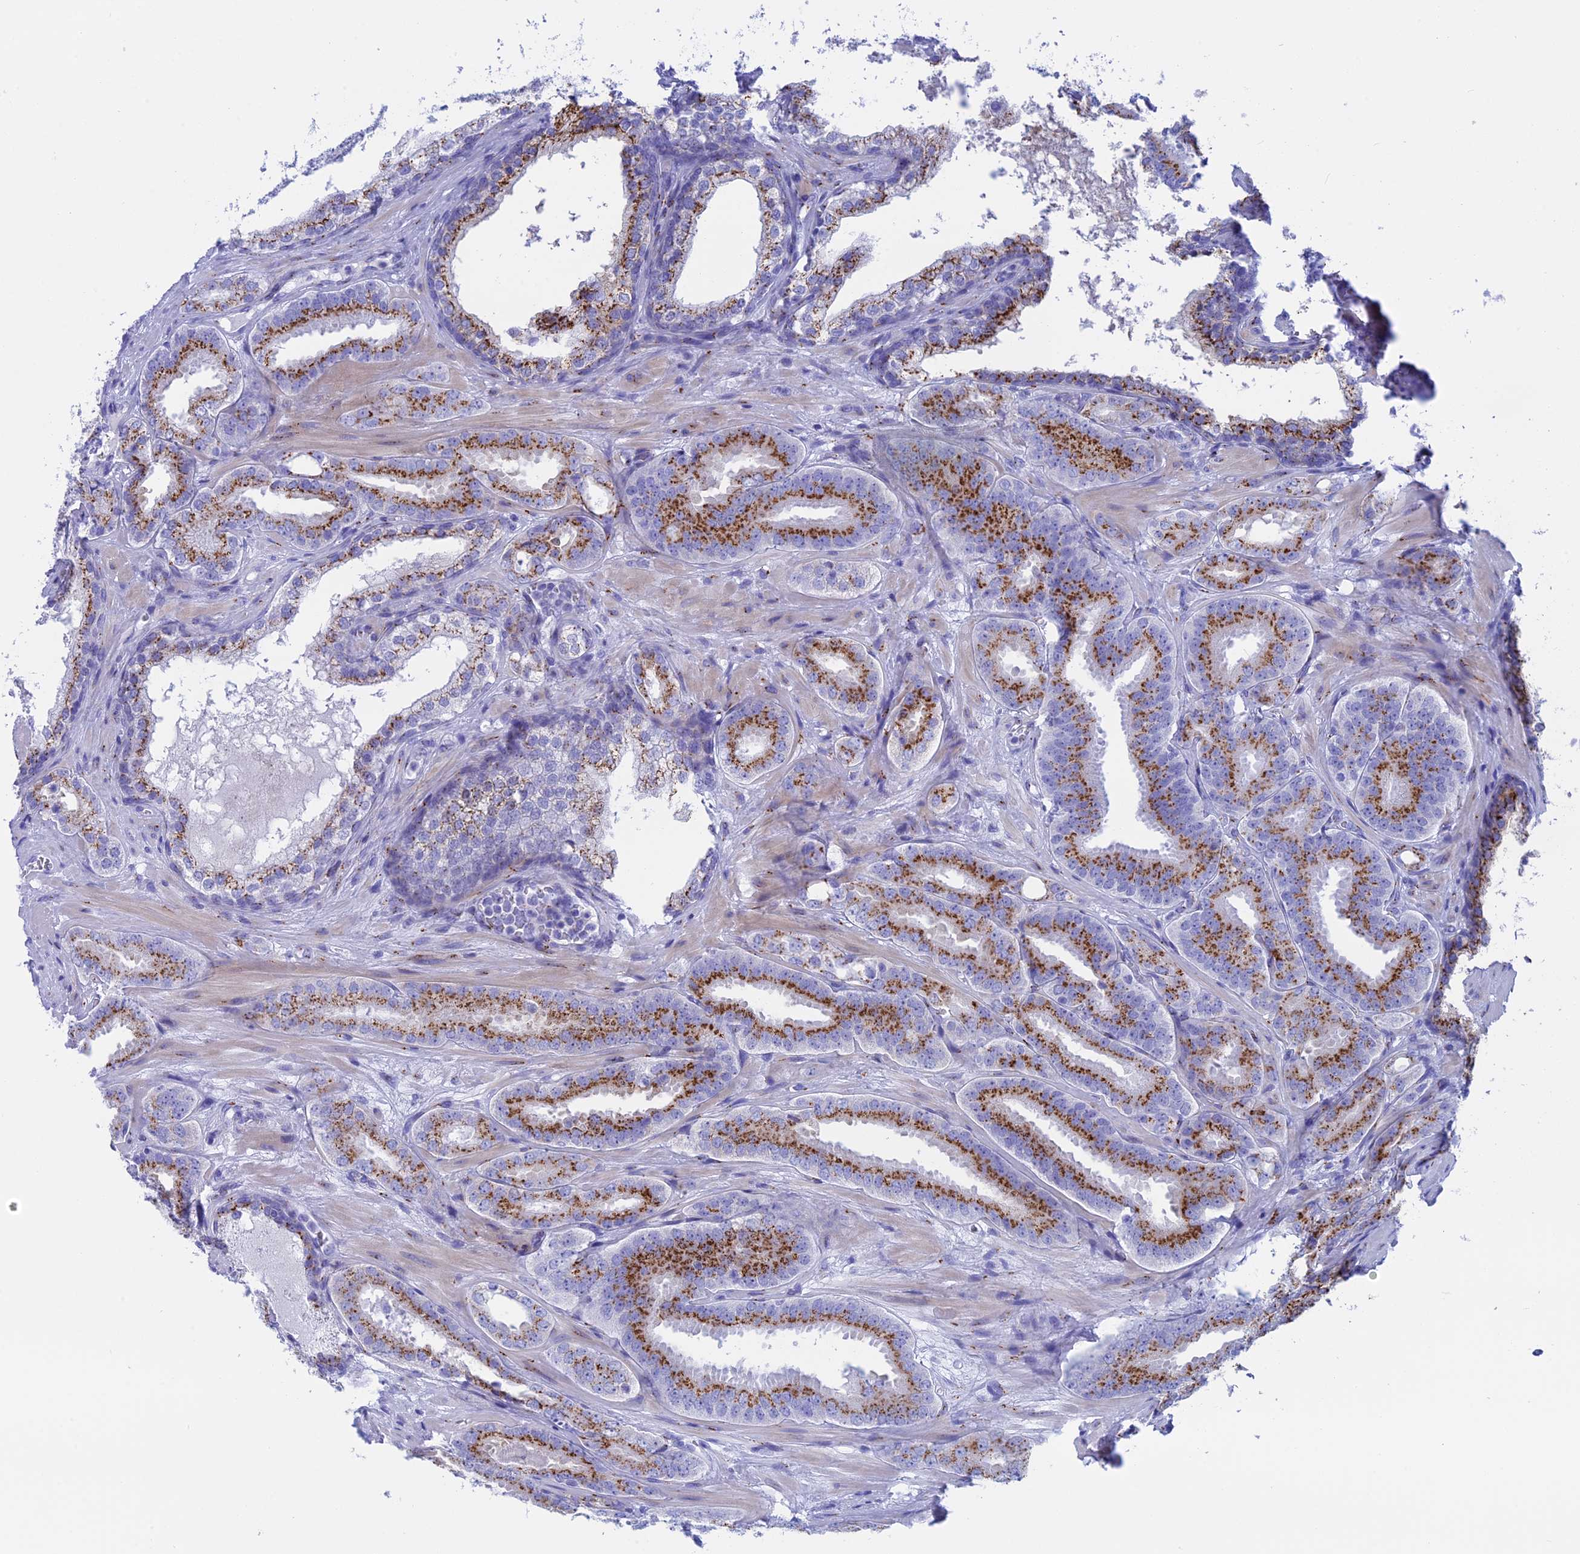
{"staining": {"intensity": "strong", "quantity": ">75%", "location": "cytoplasmic/membranous"}, "tissue": "prostate cancer", "cell_type": "Tumor cells", "image_type": "cancer", "snomed": [{"axis": "morphology", "description": "Adenocarcinoma, High grade"}, {"axis": "topography", "description": "Prostate"}], "caption": "Immunohistochemical staining of adenocarcinoma (high-grade) (prostate) reveals strong cytoplasmic/membranous protein staining in approximately >75% of tumor cells.", "gene": "ERICH4", "patient": {"sex": "male", "age": 63}}